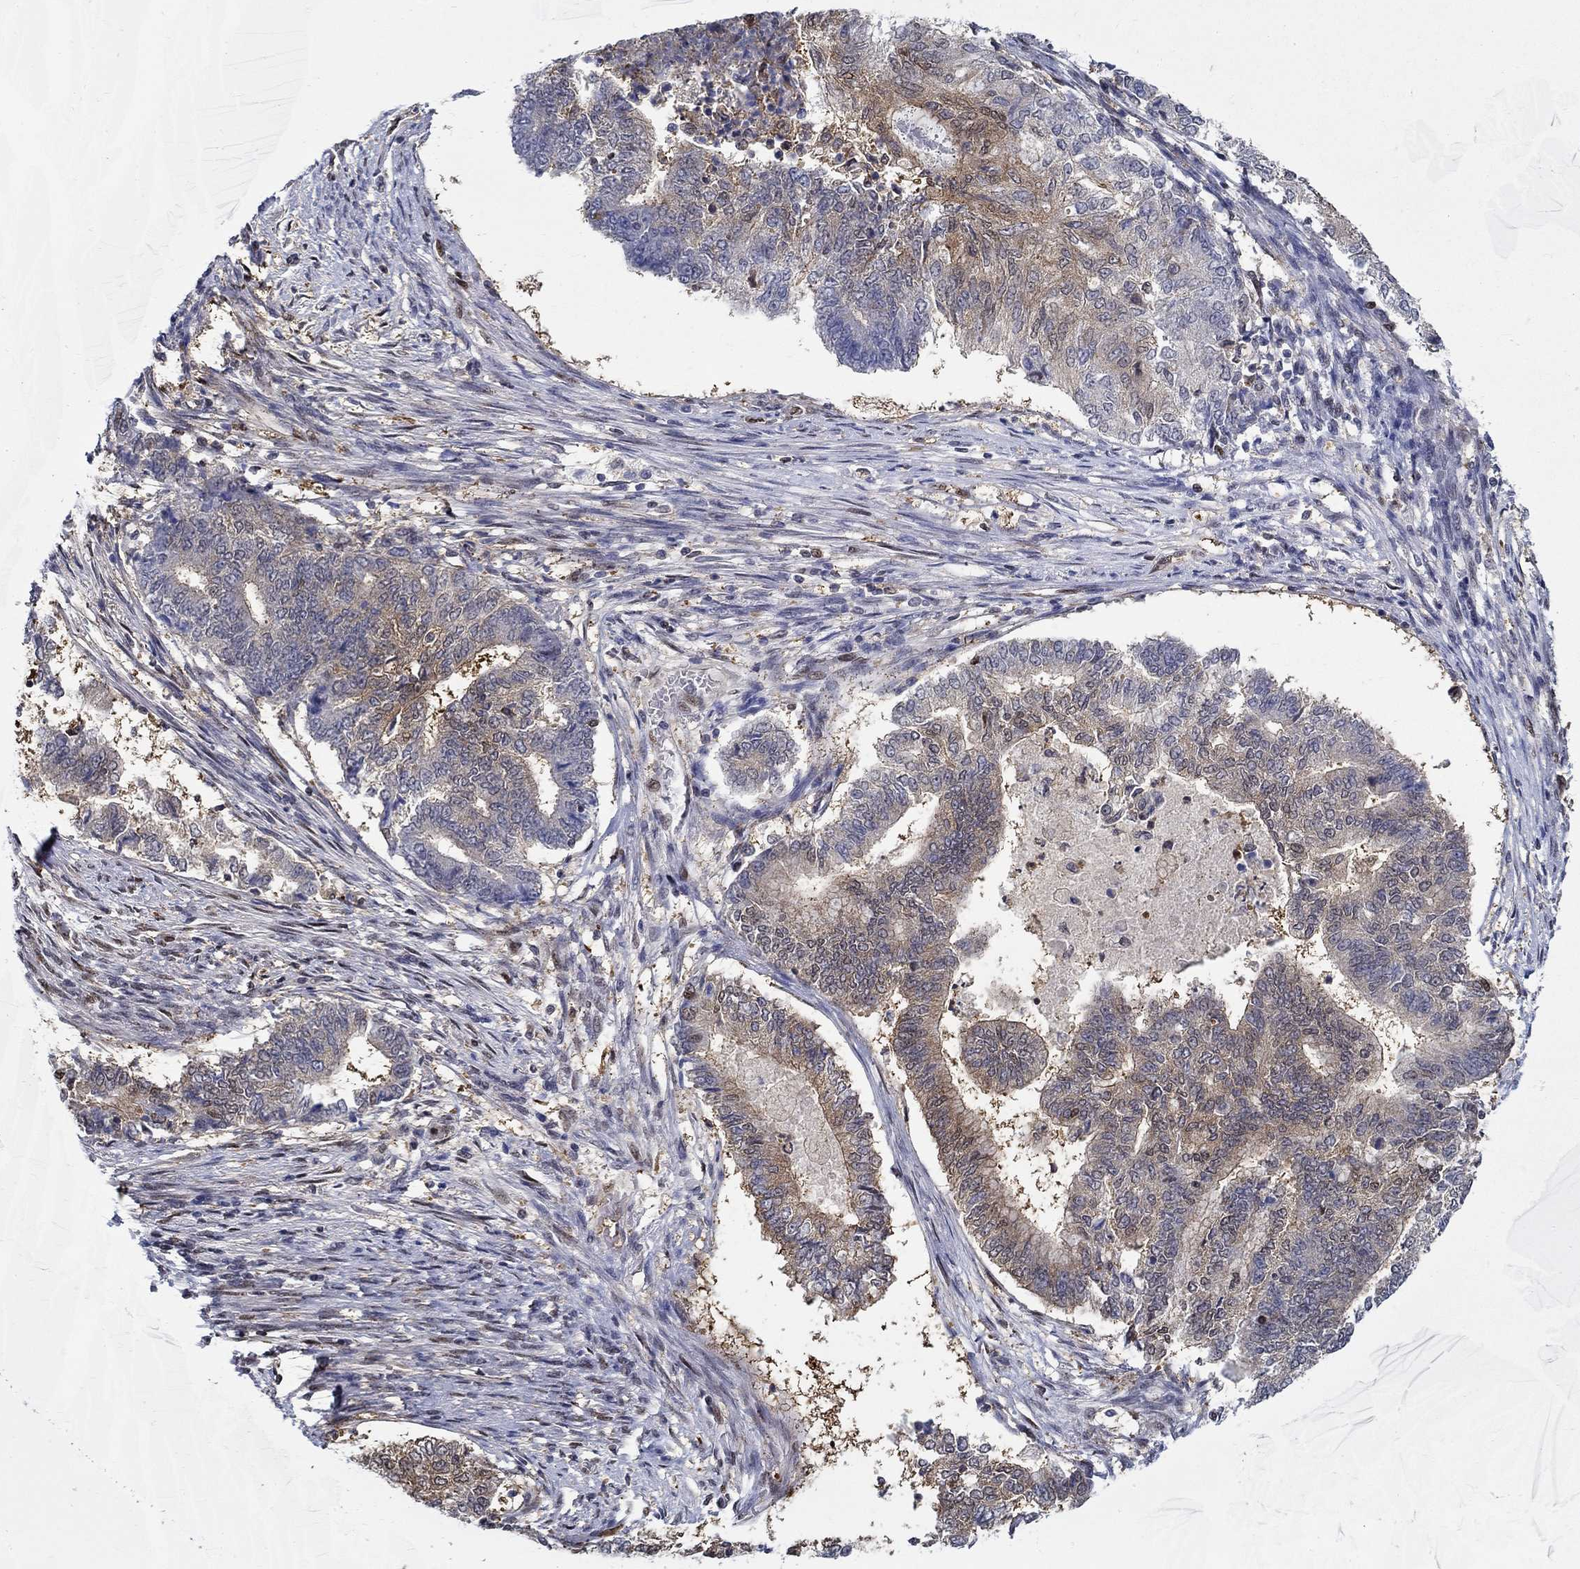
{"staining": {"intensity": "weak", "quantity": "25%-75%", "location": "cytoplasmic/membranous"}, "tissue": "endometrial cancer", "cell_type": "Tumor cells", "image_type": "cancer", "snomed": [{"axis": "morphology", "description": "Adenocarcinoma, NOS"}, {"axis": "topography", "description": "Endometrium"}], "caption": "Endometrial cancer (adenocarcinoma) was stained to show a protein in brown. There is low levels of weak cytoplasmic/membranous expression in about 25%-75% of tumor cells. Nuclei are stained in blue.", "gene": "ZNF594", "patient": {"sex": "female", "age": 65}}